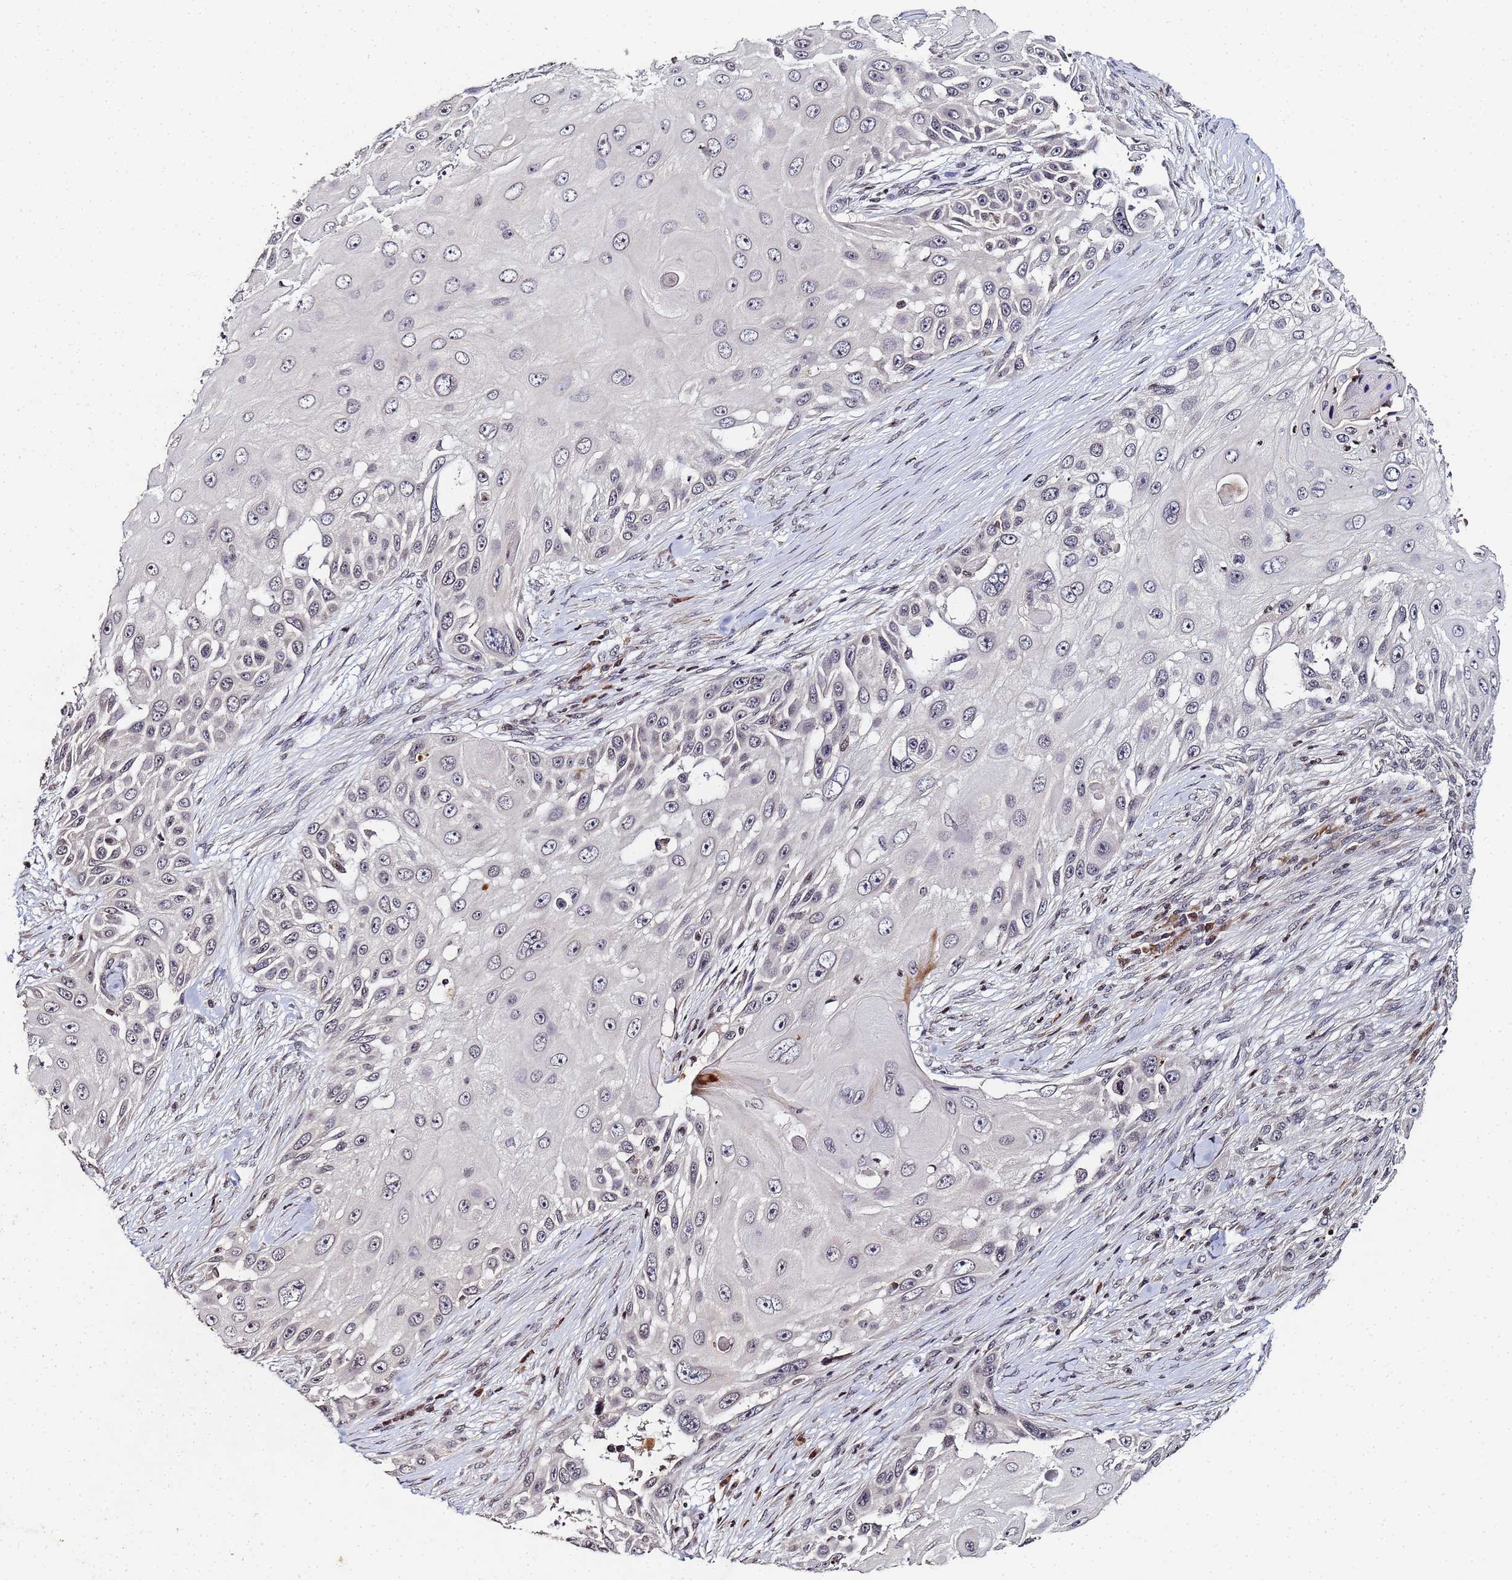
{"staining": {"intensity": "negative", "quantity": "none", "location": "none"}, "tissue": "skin cancer", "cell_type": "Tumor cells", "image_type": "cancer", "snomed": [{"axis": "morphology", "description": "Squamous cell carcinoma, NOS"}, {"axis": "topography", "description": "Skin"}], "caption": "Immunohistochemistry histopathology image of neoplastic tissue: skin cancer stained with DAB demonstrates no significant protein staining in tumor cells.", "gene": "FZD4", "patient": {"sex": "female", "age": 44}}